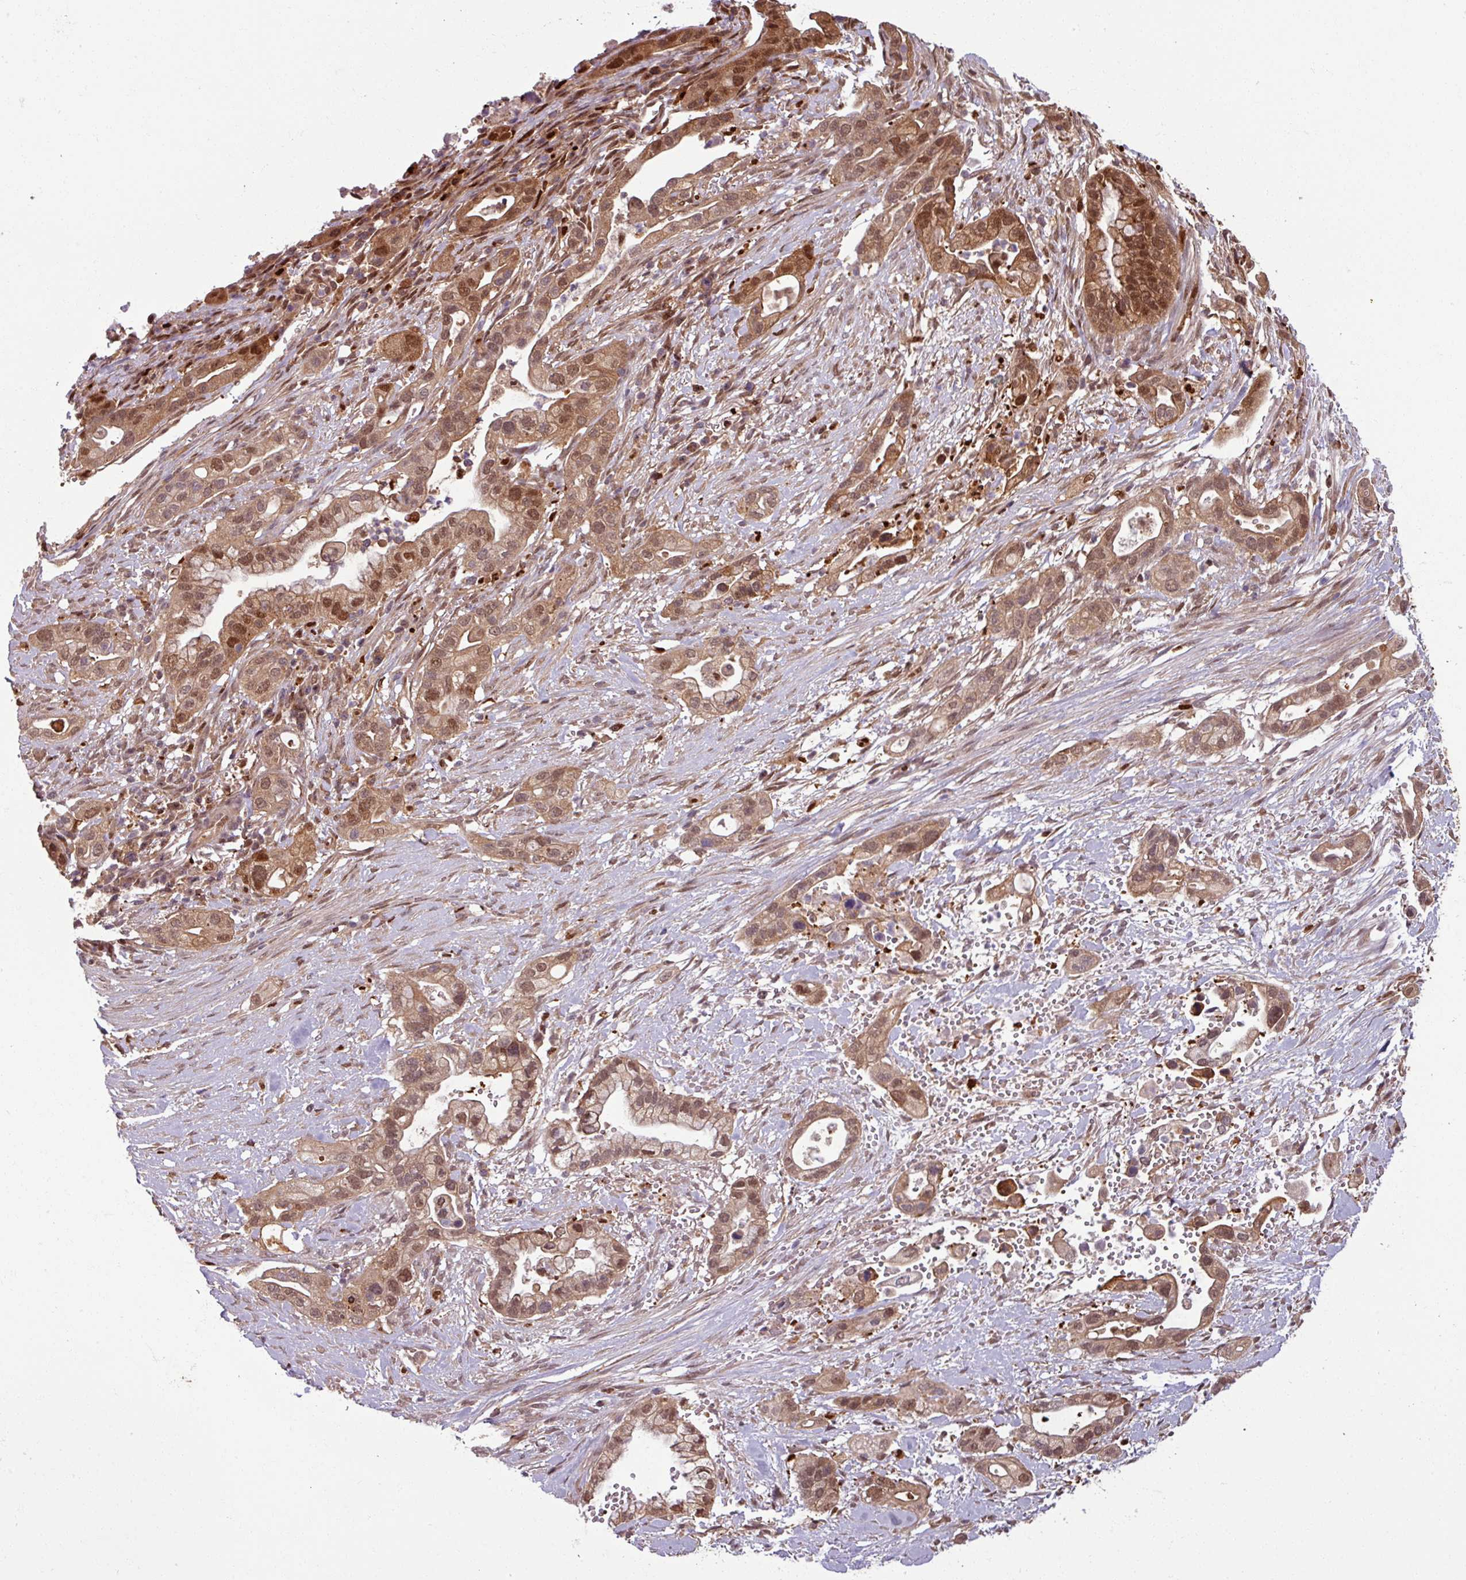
{"staining": {"intensity": "moderate", "quantity": ">75%", "location": "cytoplasmic/membranous,nuclear"}, "tissue": "pancreatic cancer", "cell_type": "Tumor cells", "image_type": "cancer", "snomed": [{"axis": "morphology", "description": "Adenocarcinoma, NOS"}, {"axis": "topography", "description": "Pancreas"}], "caption": "Pancreatic adenocarcinoma was stained to show a protein in brown. There is medium levels of moderate cytoplasmic/membranous and nuclear expression in approximately >75% of tumor cells.", "gene": "KCTD11", "patient": {"sex": "male", "age": 44}}